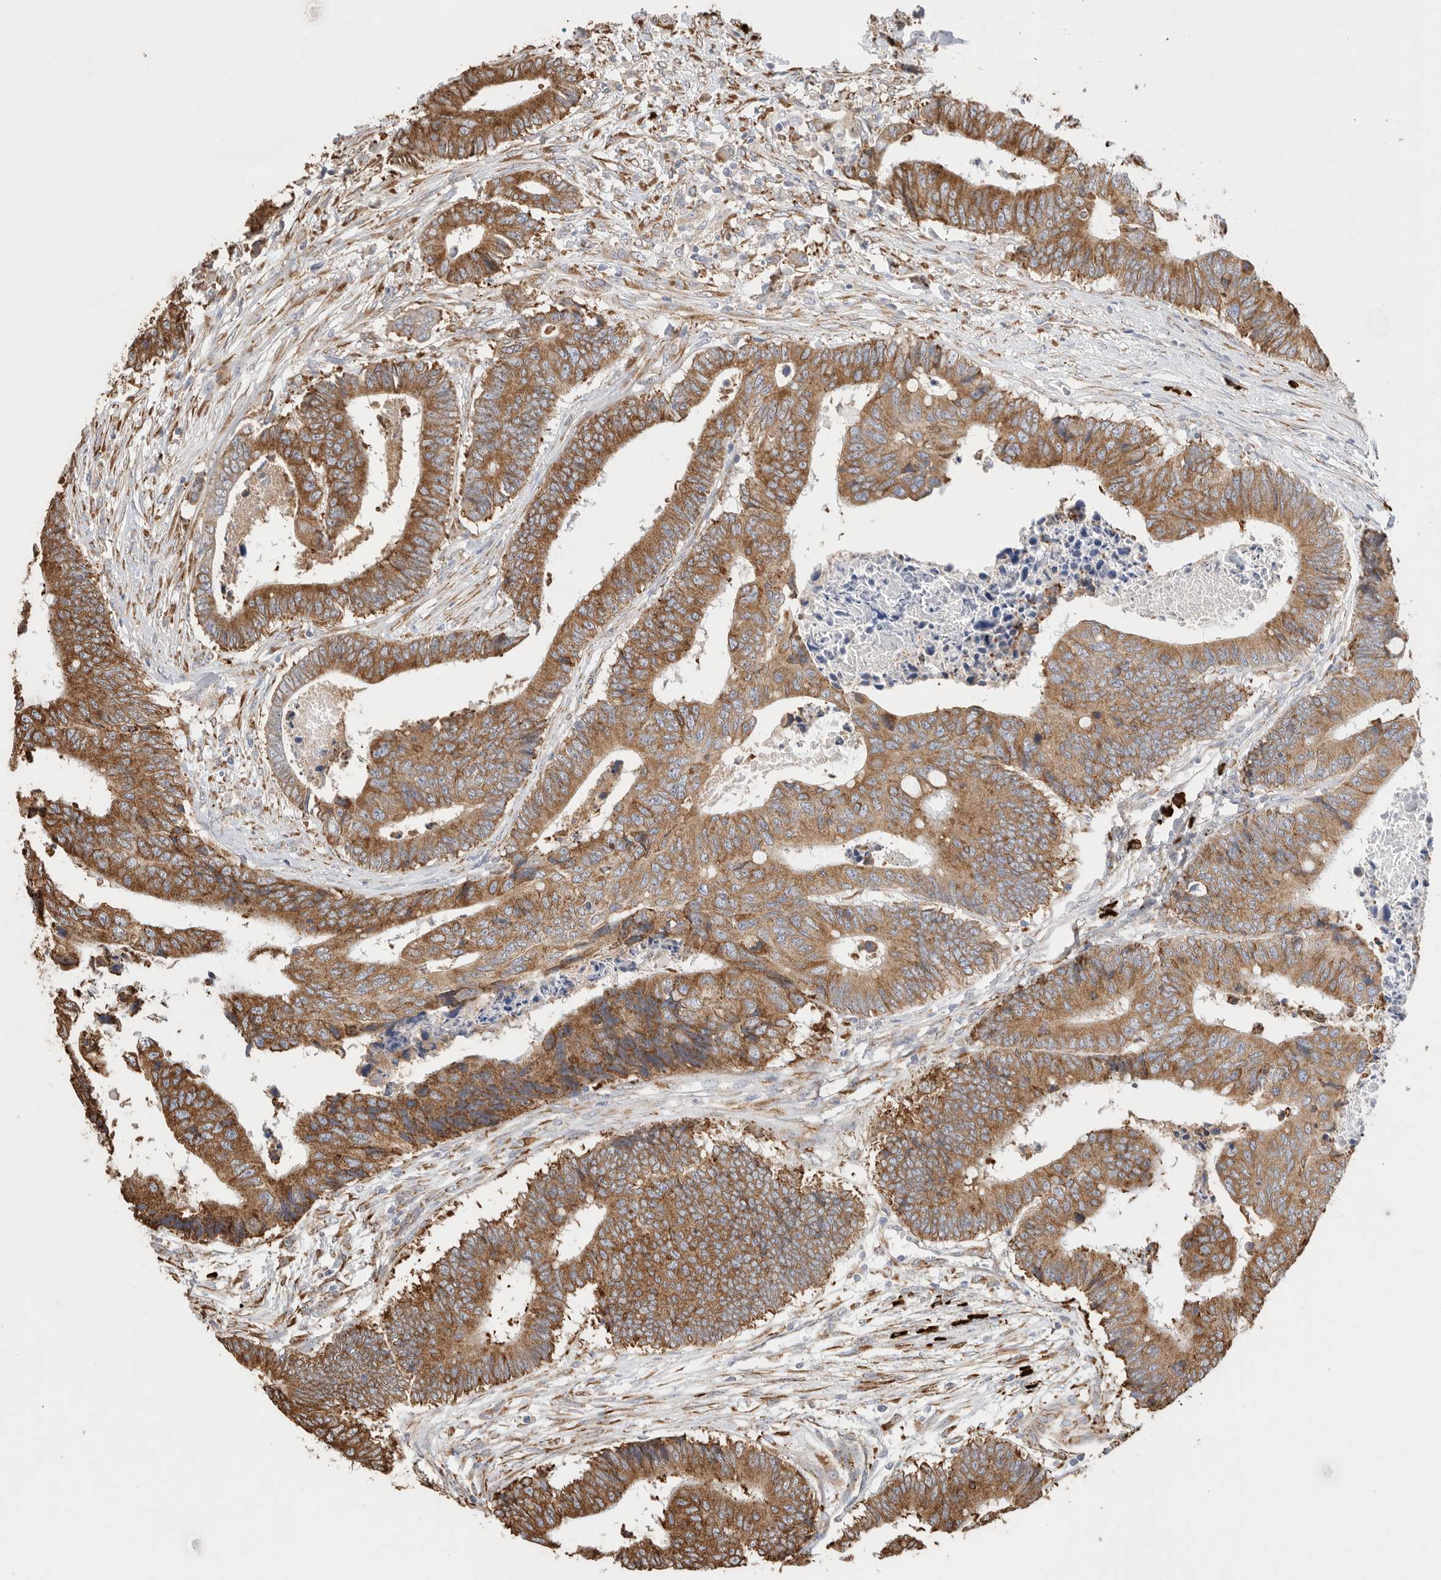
{"staining": {"intensity": "strong", "quantity": ">75%", "location": "cytoplasmic/membranous"}, "tissue": "colorectal cancer", "cell_type": "Tumor cells", "image_type": "cancer", "snomed": [{"axis": "morphology", "description": "Adenocarcinoma, NOS"}, {"axis": "topography", "description": "Rectum"}], "caption": "Immunohistochemistry (IHC) histopathology image of neoplastic tissue: colorectal cancer stained using immunohistochemistry reveals high levels of strong protein expression localized specifically in the cytoplasmic/membranous of tumor cells, appearing as a cytoplasmic/membranous brown color.", "gene": "BLOC1S5", "patient": {"sex": "male", "age": 84}}